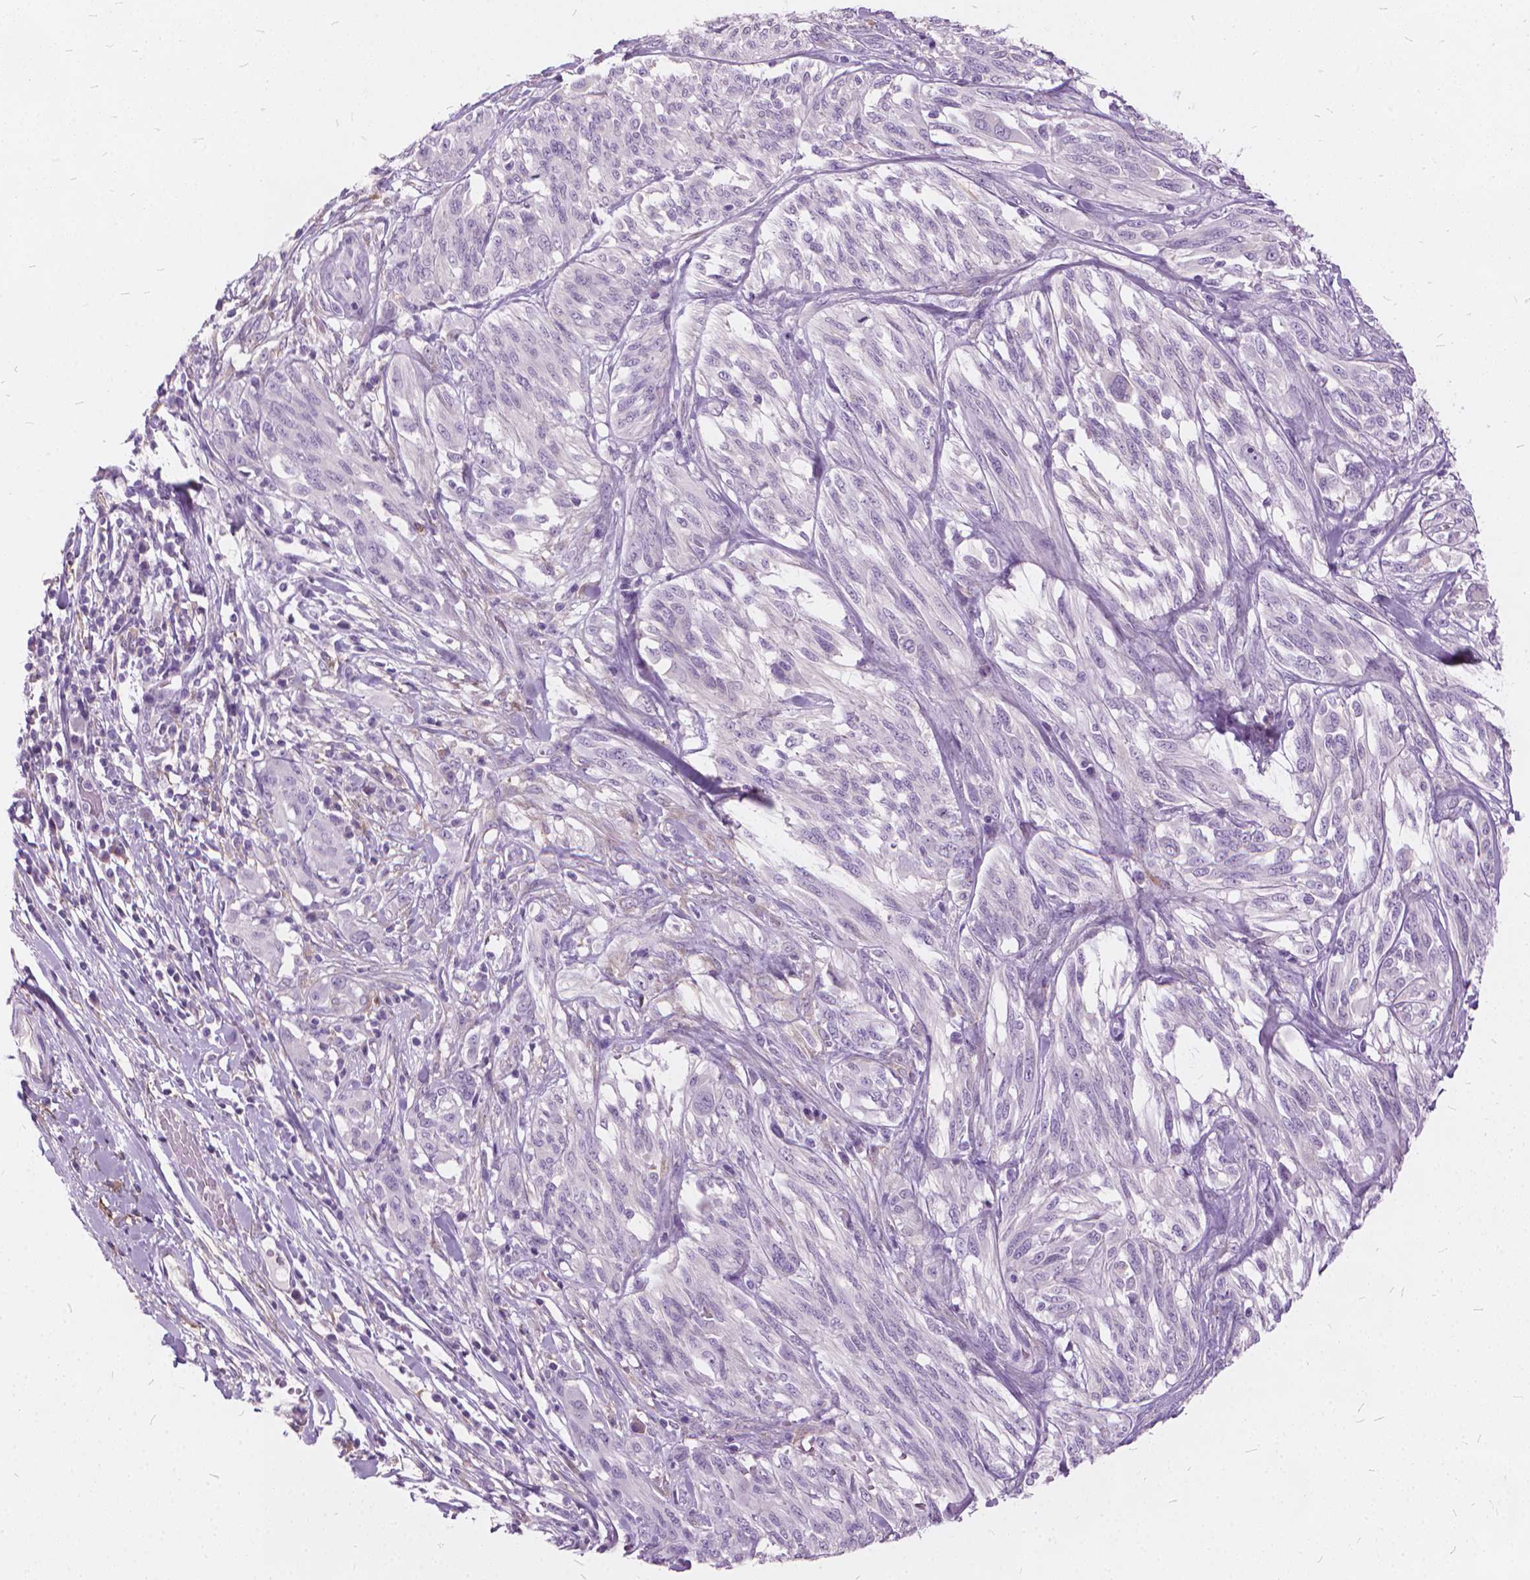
{"staining": {"intensity": "negative", "quantity": "none", "location": "none"}, "tissue": "melanoma", "cell_type": "Tumor cells", "image_type": "cancer", "snomed": [{"axis": "morphology", "description": "Malignant melanoma, NOS"}, {"axis": "topography", "description": "Skin"}], "caption": "Immunohistochemical staining of human melanoma displays no significant positivity in tumor cells.", "gene": "DNM1", "patient": {"sex": "female", "age": 91}}